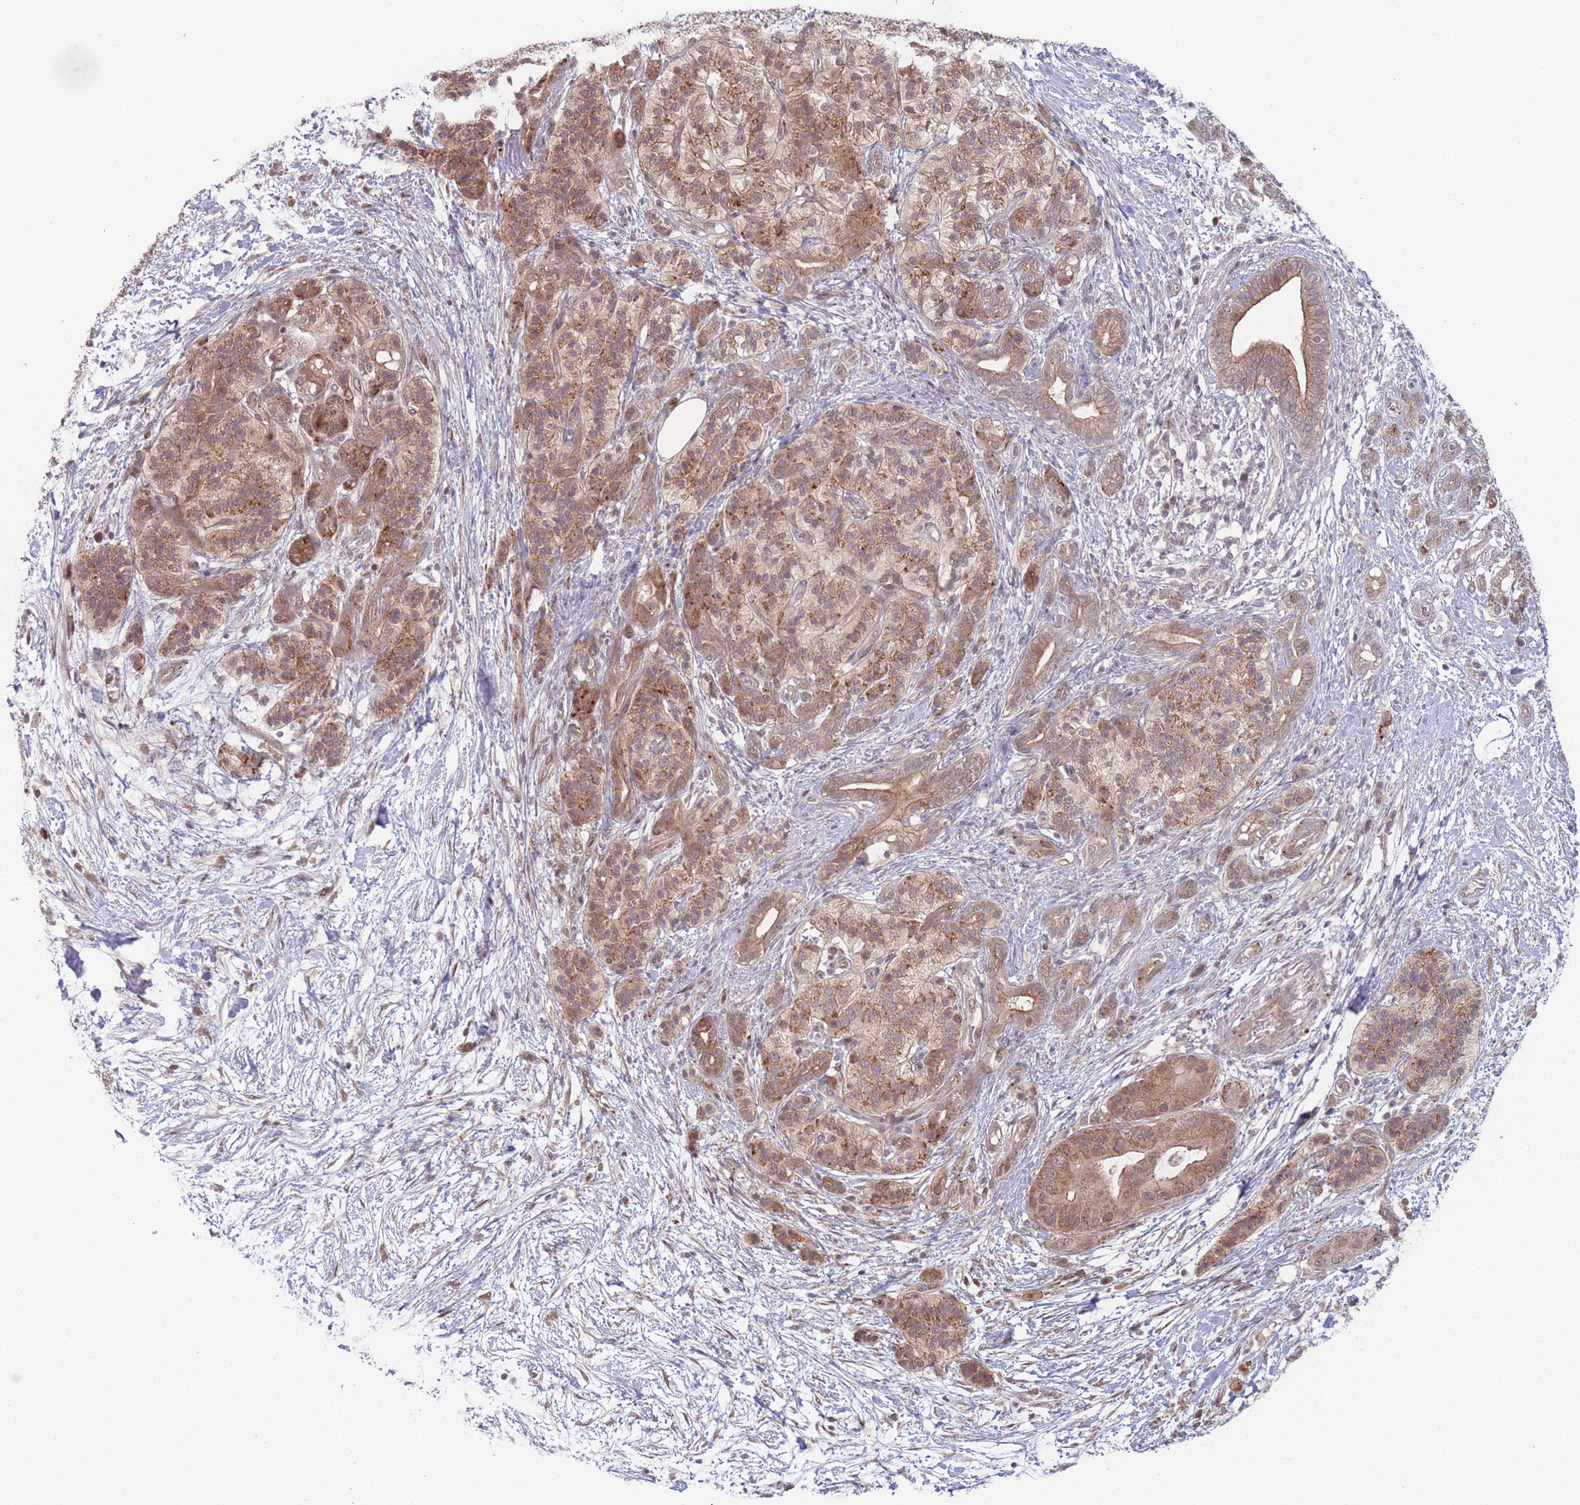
{"staining": {"intensity": "moderate", "quantity": ">75%", "location": "cytoplasmic/membranous"}, "tissue": "pancreatic cancer", "cell_type": "Tumor cells", "image_type": "cancer", "snomed": [{"axis": "morphology", "description": "Adenocarcinoma, NOS"}, {"axis": "topography", "description": "Pancreas"}], "caption": "Tumor cells reveal medium levels of moderate cytoplasmic/membranous positivity in approximately >75% of cells in adenocarcinoma (pancreatic).", "gene": "RPS18", "patient": {"sex": "male", "age": 57}}